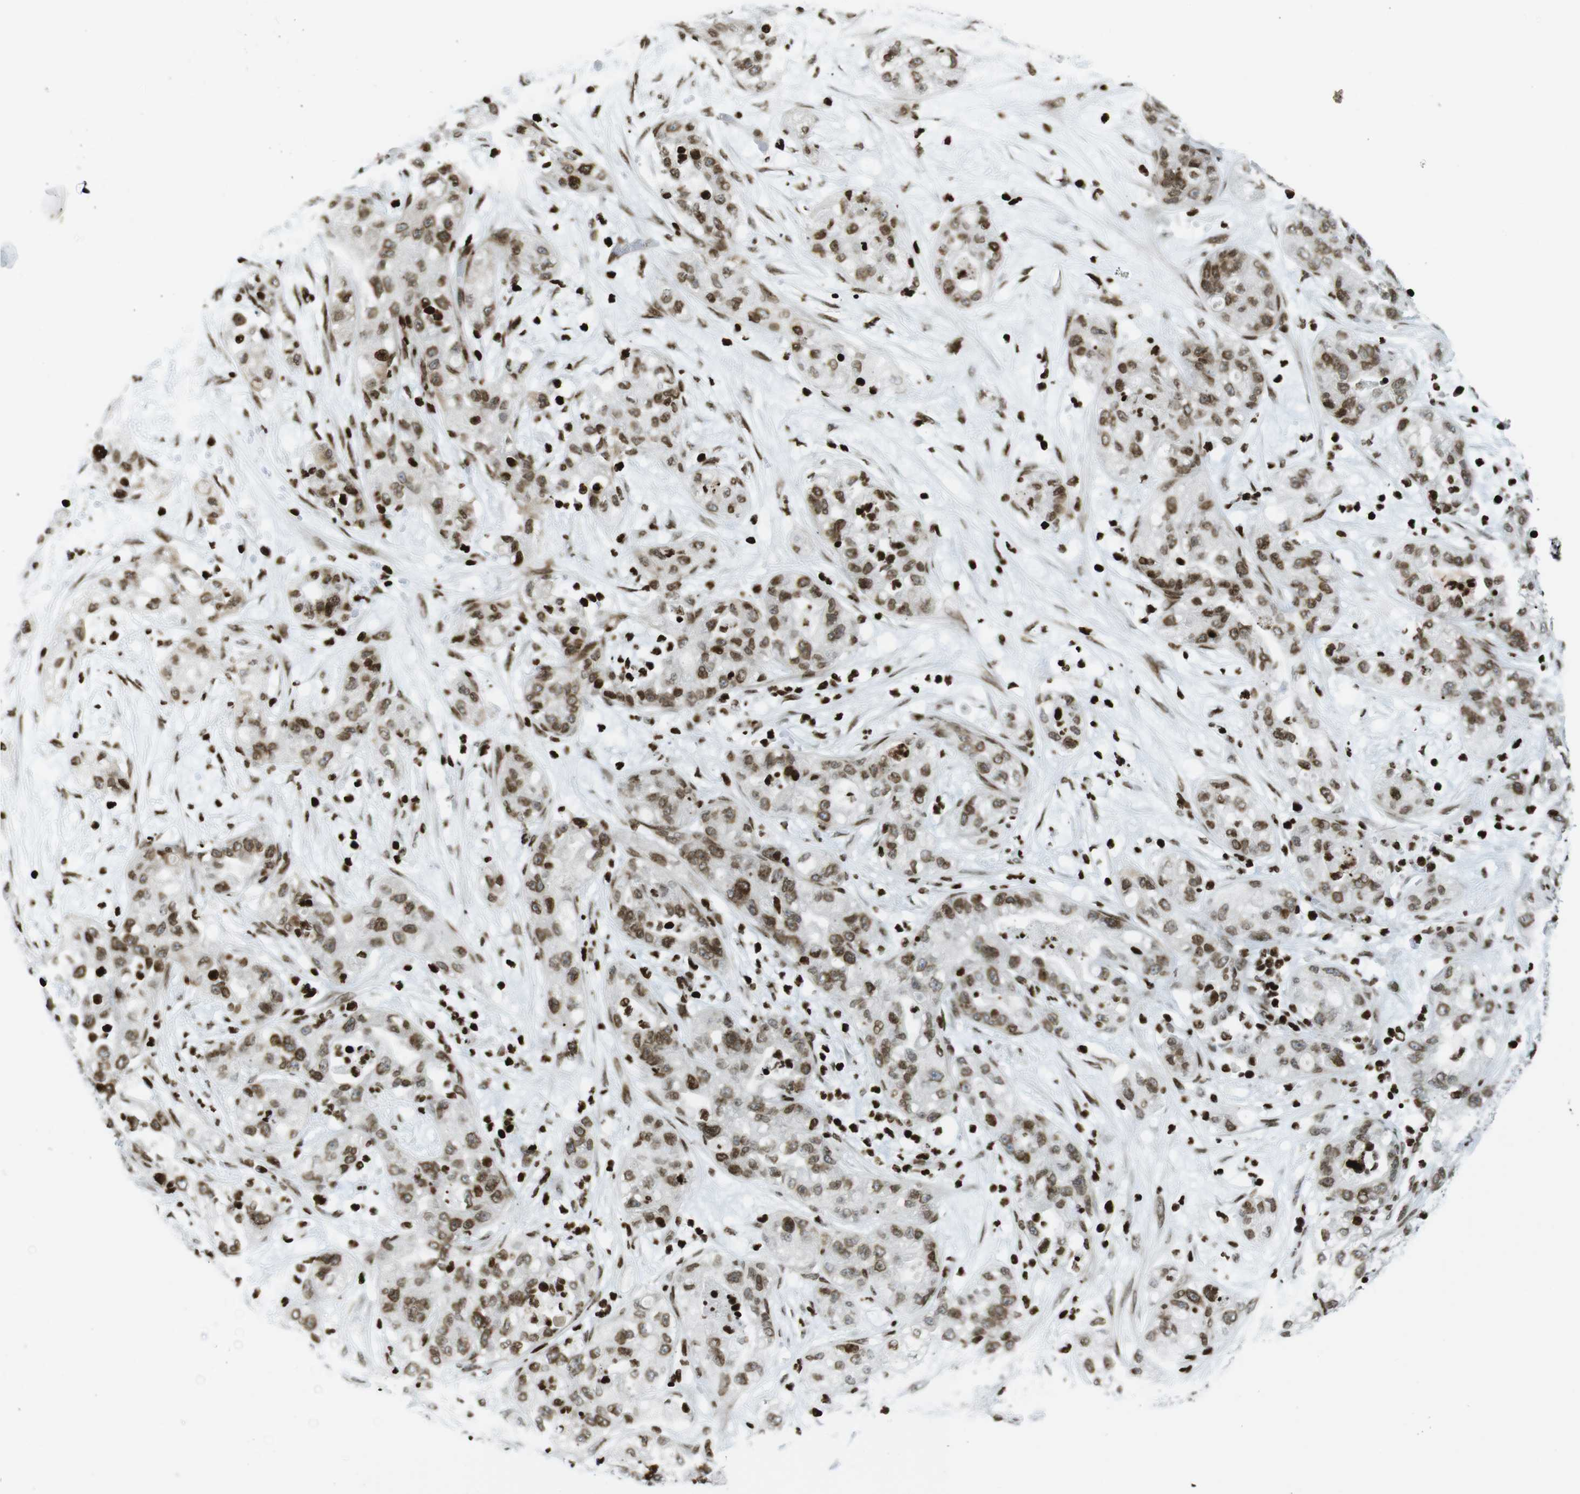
{"staining": {"intensity": "moderate", "quantity": ">75%", "location": "nuclear"}, "tissue": "pancreatic cancer", "cell_type": "Tumor cells", "image_type": "cancer", "snomed": [{"axis": "morphology", "description": "Adenocarcinoma, NOS"}, {"axis": "topography", "description": "Pancreas"}], "caption": "A medium amount of moderate nuclear positivity is present in approximately >75% of tumor cells in pancreatic cancer tissue. (DAB = brown stain, brightfield microscopy at high magnification).", "gene": "H2AC8", "patient": {"sex": "female", "age": 78}}